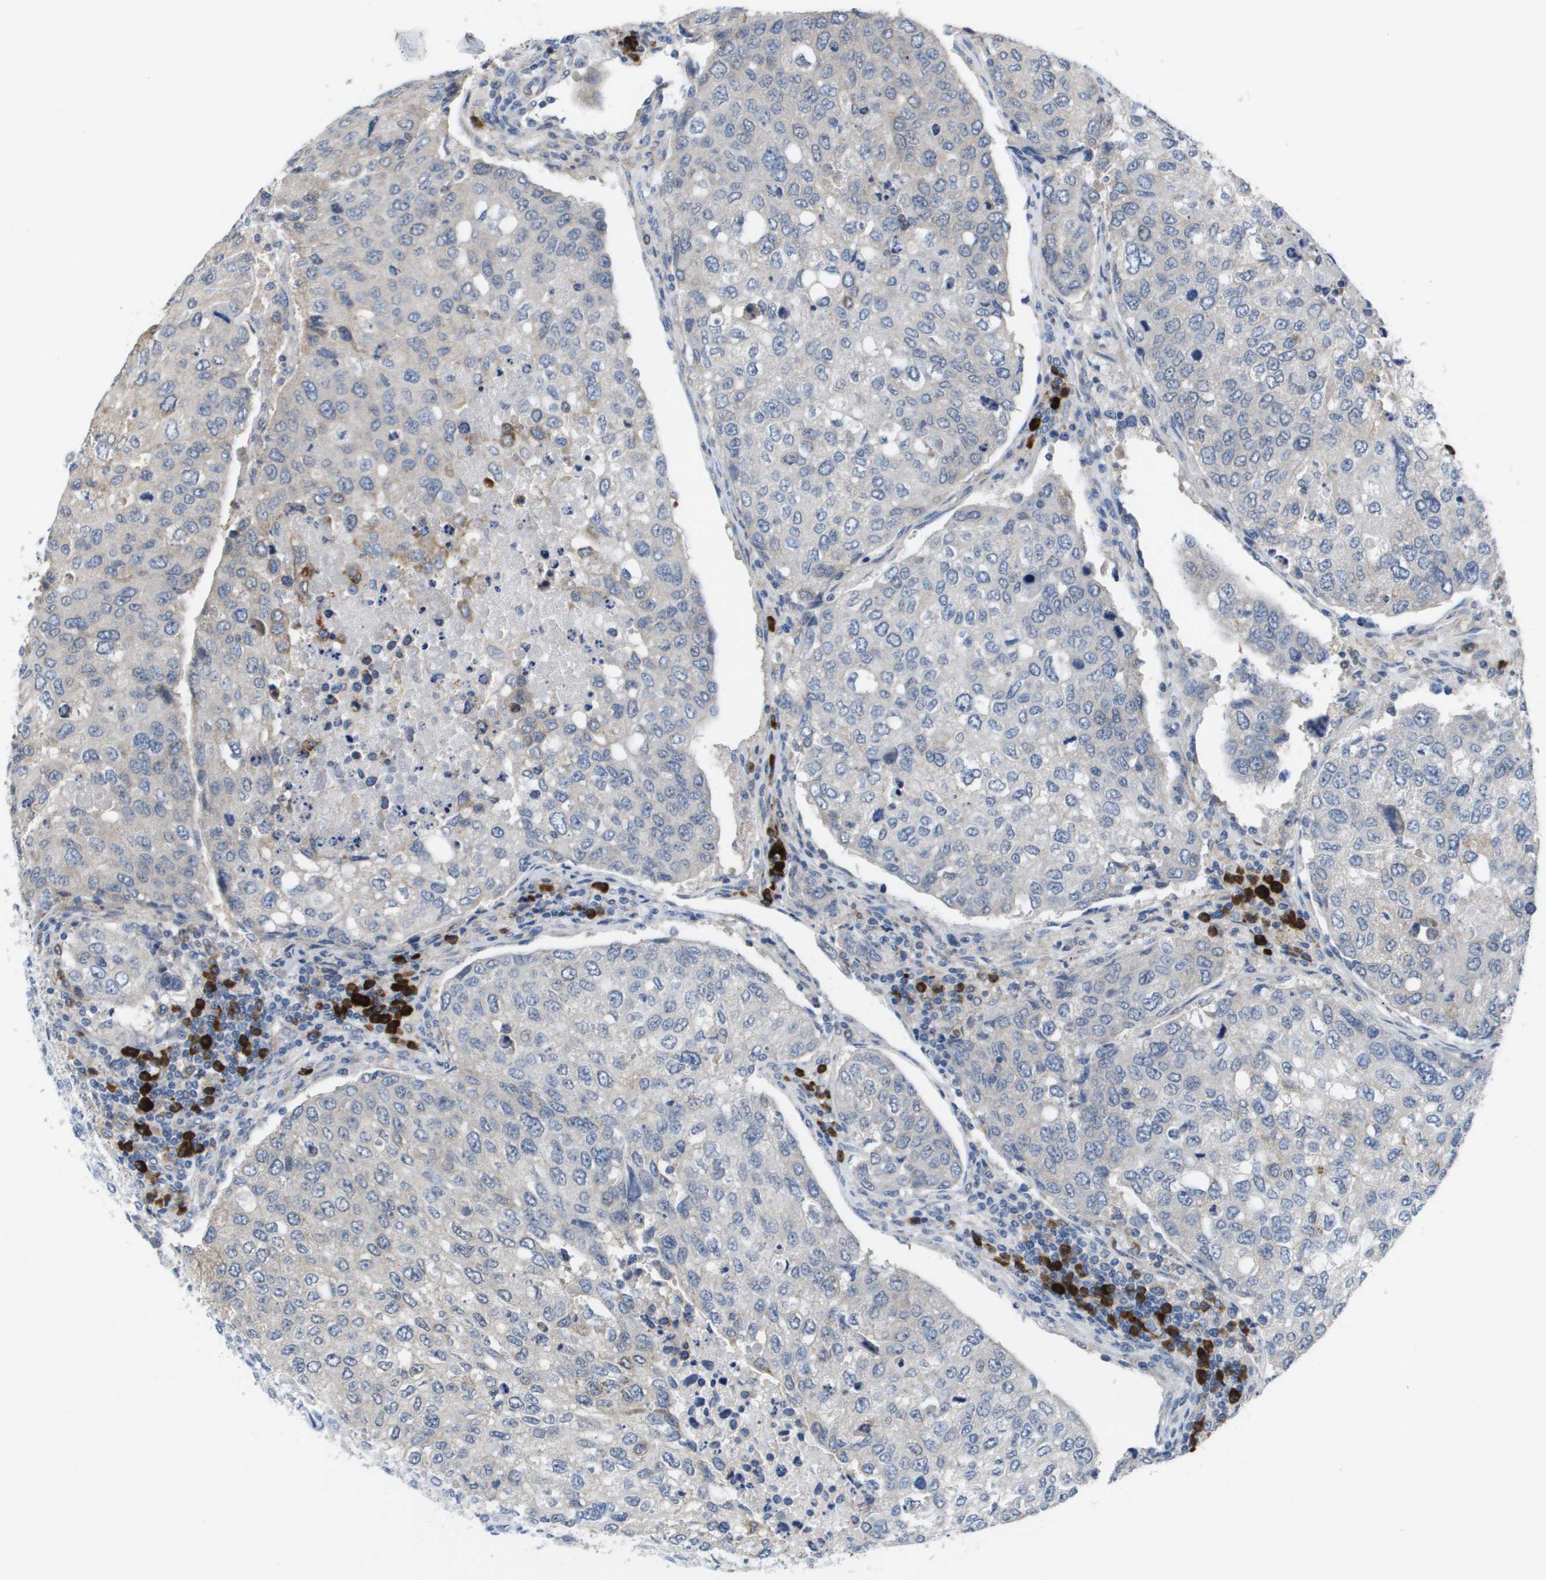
{"staining": {"intensity": "negative", "quantity": "none", "location": "none"}, "tissue": "urothelial cancer", "cell_type": "Tumor cells", "image_type": "cancer", "snomed": [{"axis": "morphology", "description": "Urothelial carcinoma, High grade"}, {"axis": "topography", "description": "Lymph node"}, {"axis": "topography", "description": "Urinary bladder"}], "caption": "There is no significant expression in tumor cells of high-grade urothelial carcinoma.", "gene": "CD3G", "patient": {"sex": "male", "age": 51}}